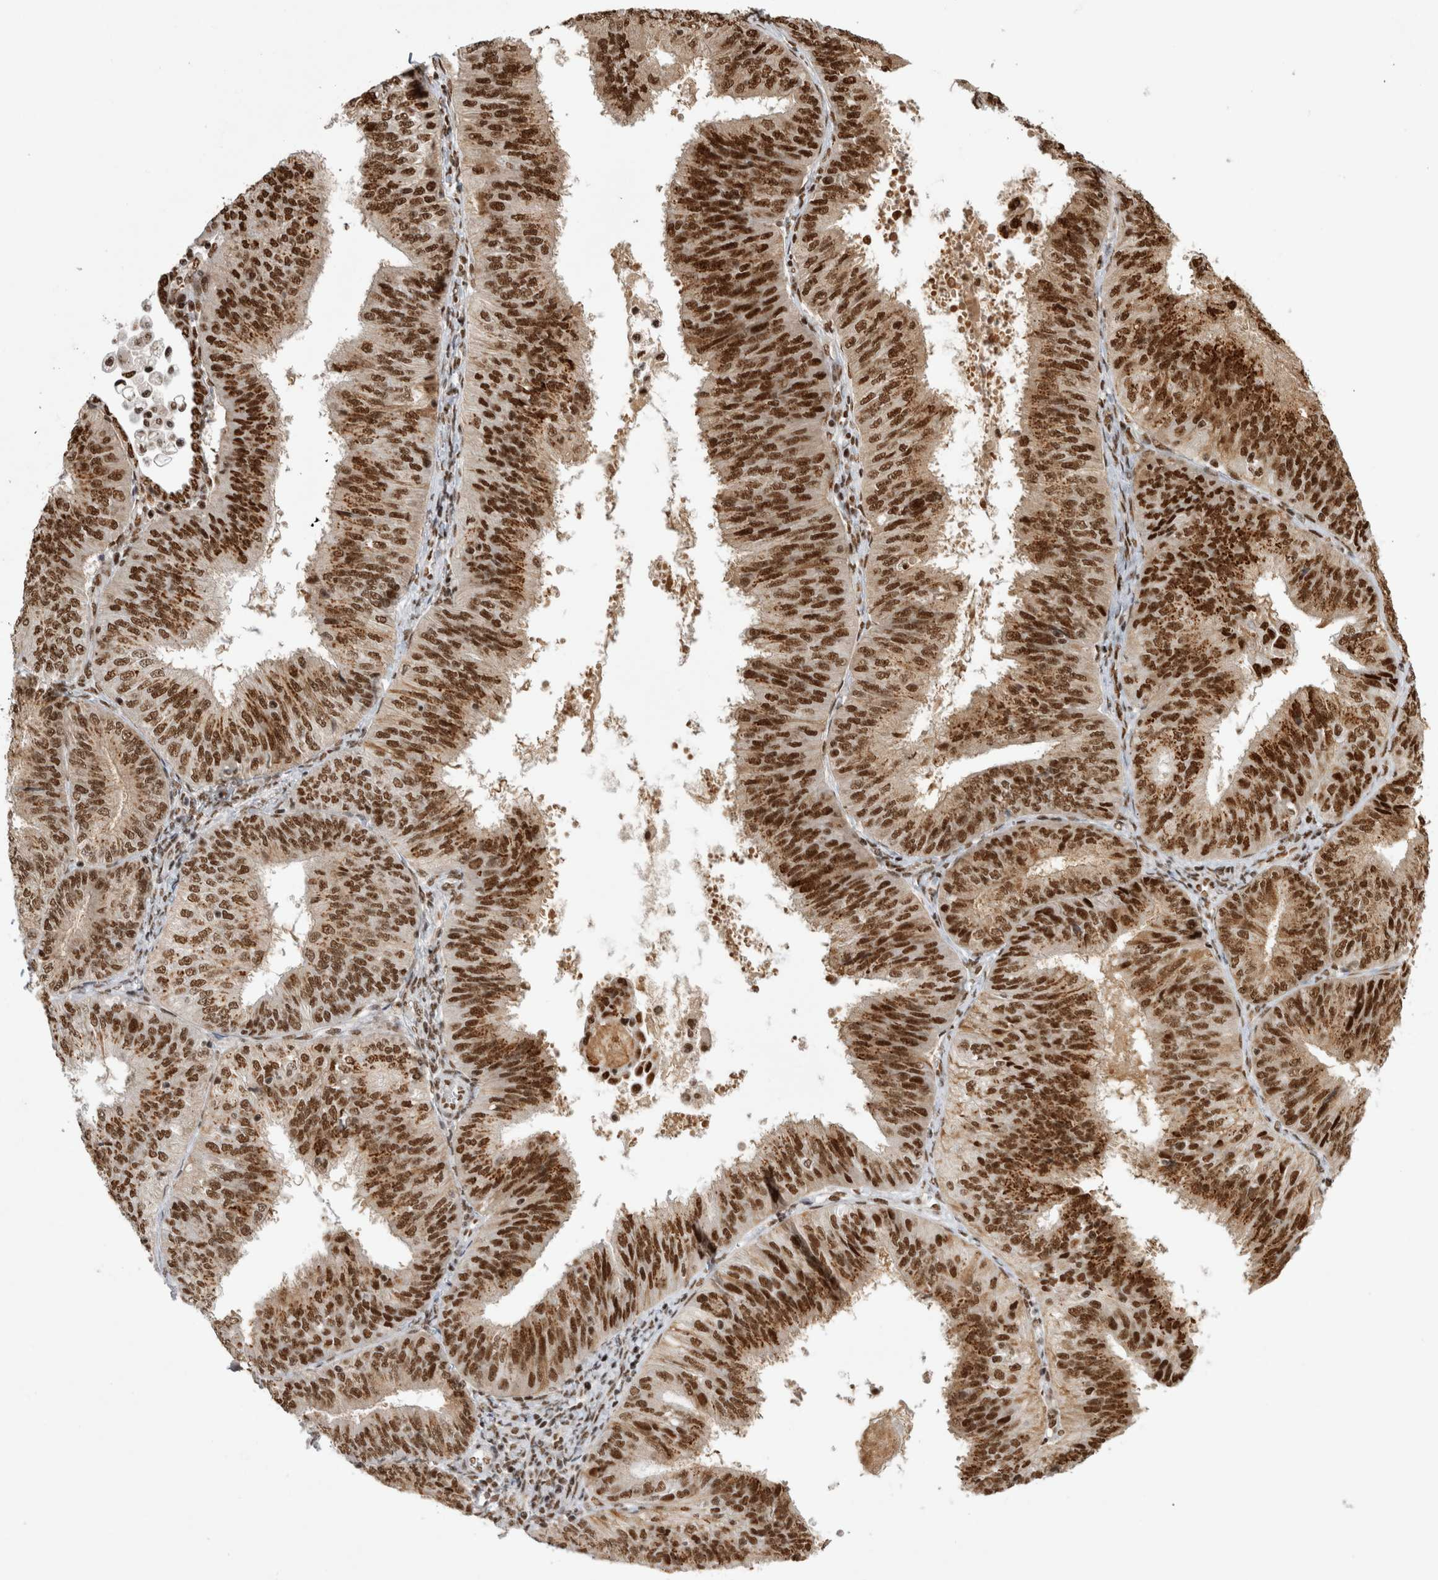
{"staining": {"intensity": "strong", "quantity": ">75%", "location": "nuclear"}, "tissue": "endometrial cancer", "cell_type": "Tumor cells", "image_type": "cancer", "snomed": [{"axis": "morphology", "description": "Adenocarcinoma, NOS"}, {"axis": "topography", "description": "Endometrium"}], "caption": "Protein expression analysis of adenocarcinoma (endometrial) demonstrates strong nuclear staining in about >75% of tumor cells. The staining was performed using DAB (3,3'-diaminobenzidine) to visualize the protein expression in brown, while the nuclei were stained in blue with hematoxylin (Magnification: 20x).", "gene": "EYA2", "patient": {"sex": "female", "age": 58}}